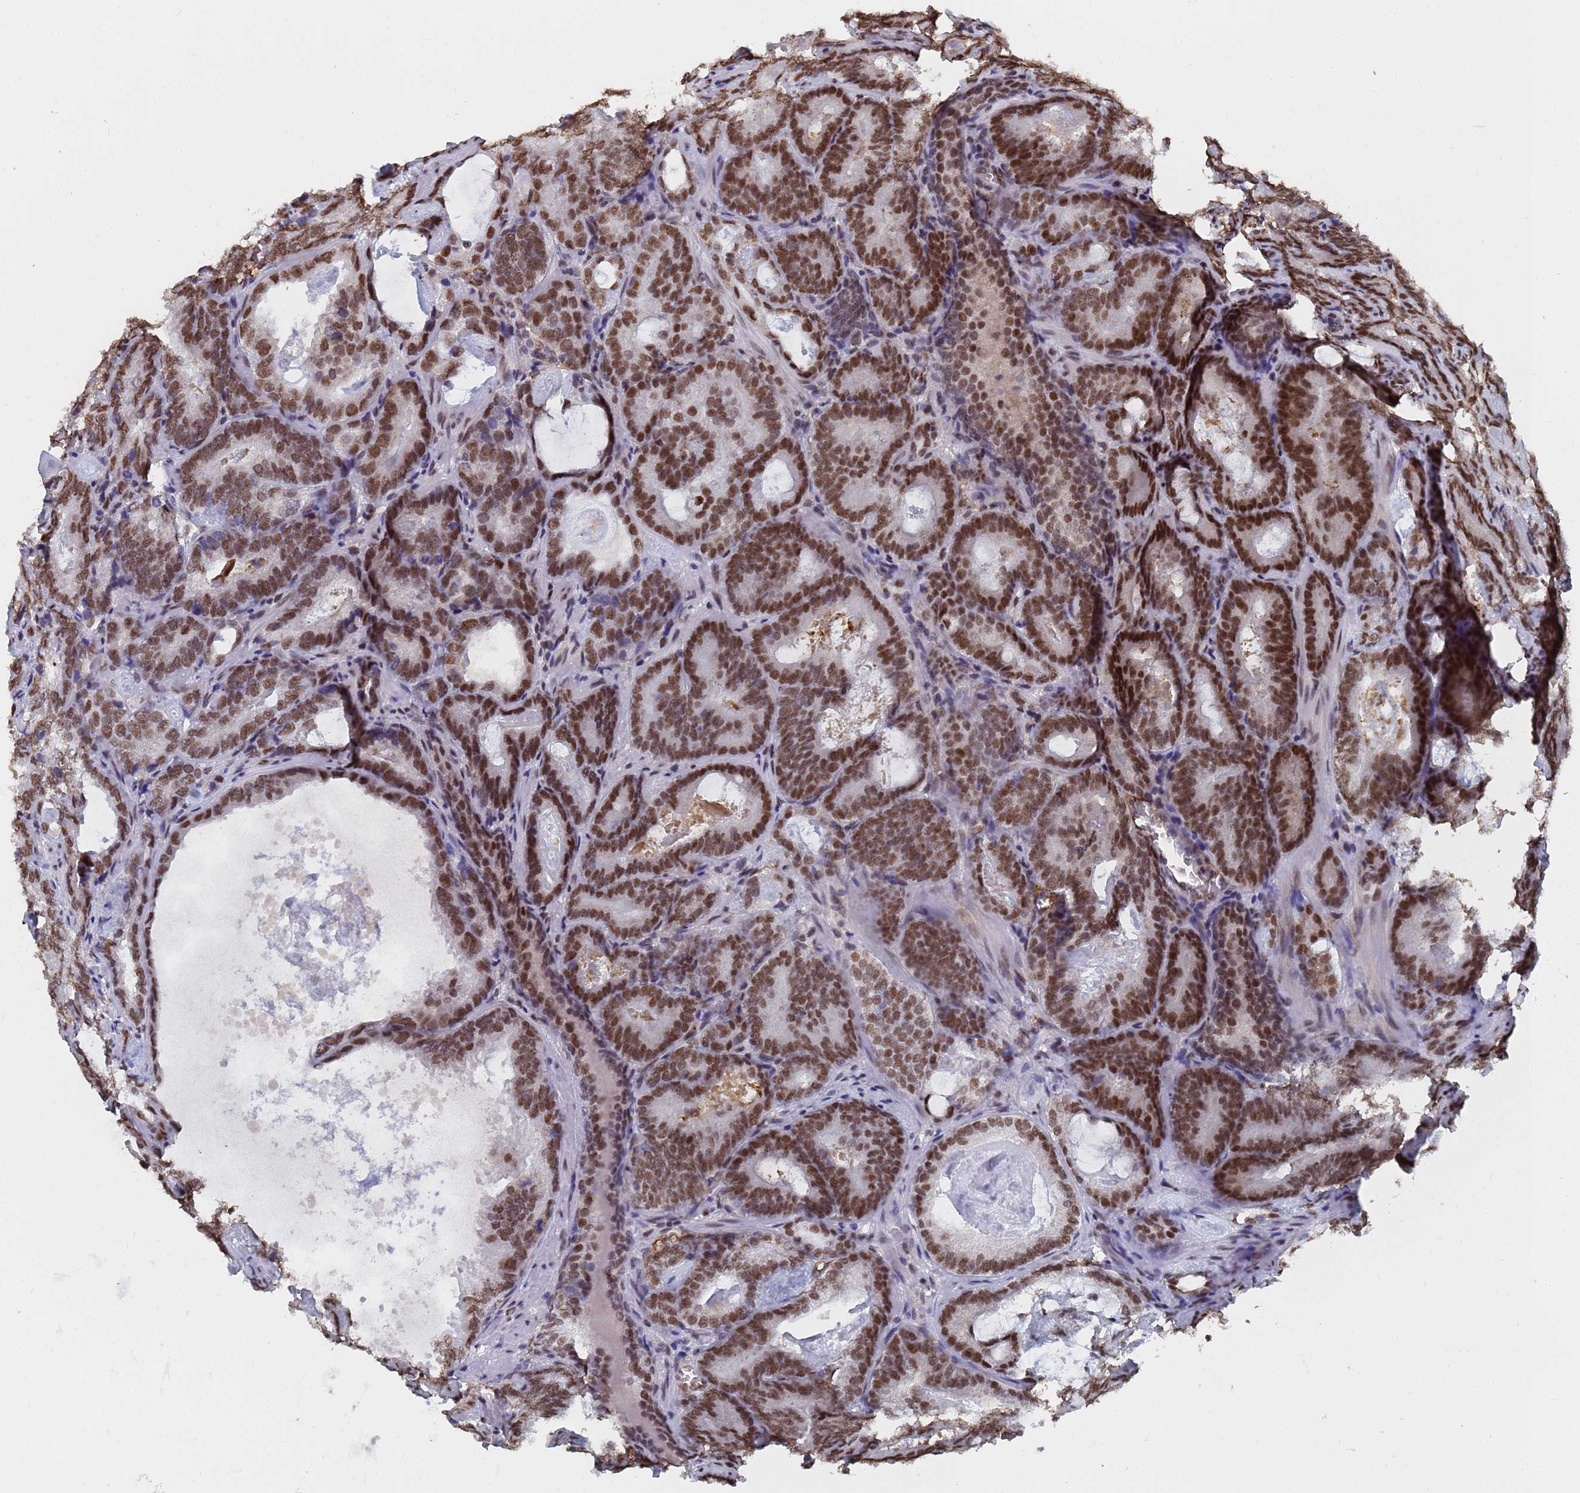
{"staining": {"intensity": "strong", "quantity": ">75%", "location": "nuclear"}, "tissue": "prostate cancer", "cell_type": "Tumor cells", "image_type": "cancer", "snomed": [{"axis": "morphology", "description": "Adenocarcinoma, Low grade"}, {"axis": "topography", "description": "Prostate"}], "caption": "The immunohistochemical stain shows strong nuclear expression in tumor cells of low-grade adenocarcinoma (prostate) tissue.", "gene": "RAVER2", "patient": {"sex": "male", "age": 60}}